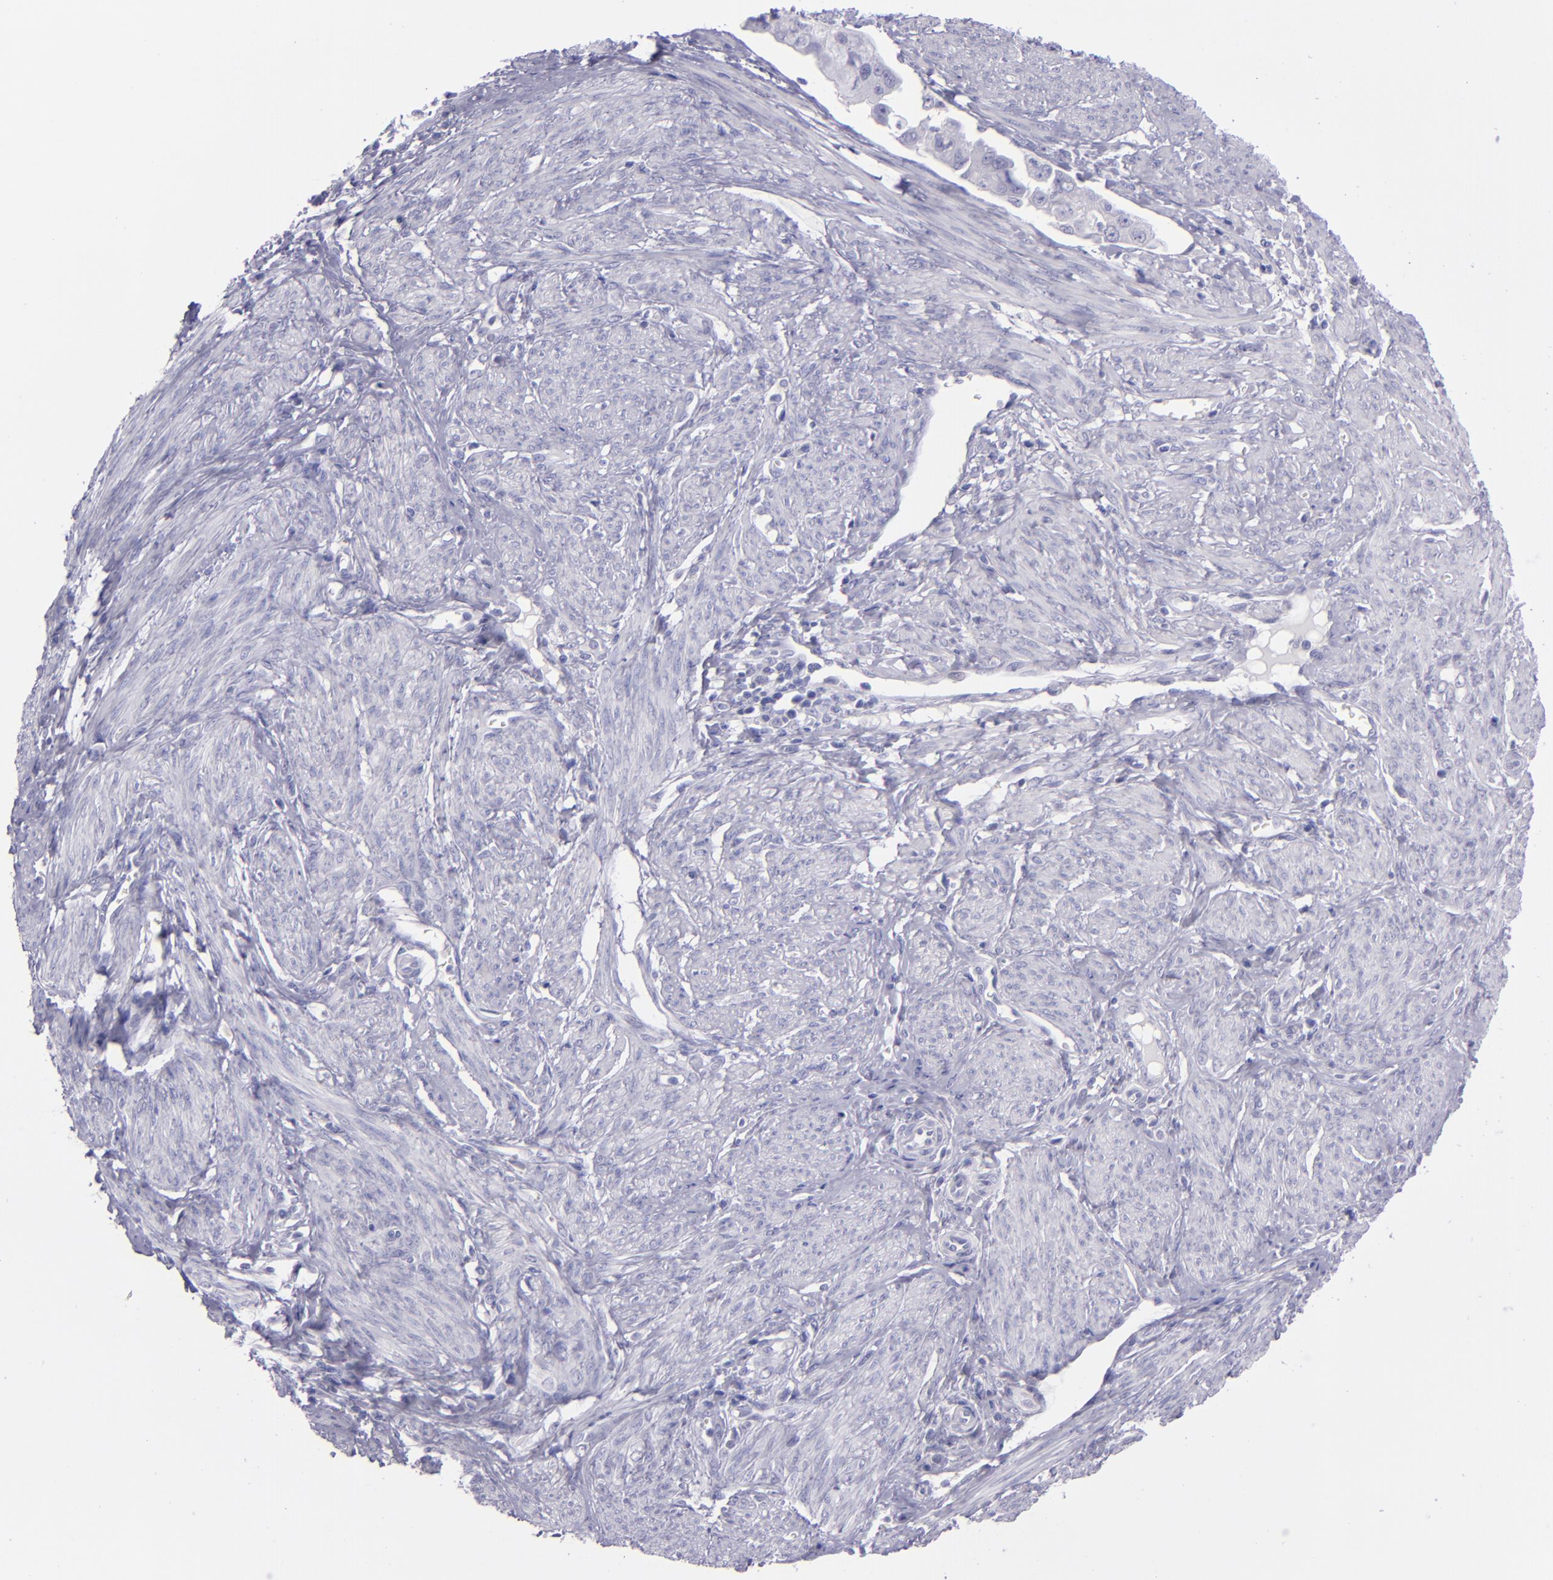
{"staining": {"intensity": "negative", "quantity": "none", "location": "none"}, "tissue": "endometrial cancer", "cell_type": "Tumor cells", "image_type": "cancer", "snomed": [{"axis": "morphology", "description": "Adenocarcinoma, NOS"}, {"axis": "topography", "description": "Endometrium"}], "caption": "This histopathology image is of adenocarcinoma (endometrial) stained with IHC to label a protein in brown with the nuclei are counter-stained blue. There is no positivity in tumor cells.", "gene": "TNNT3", "patient": {"sex": "female", "age": 75}}